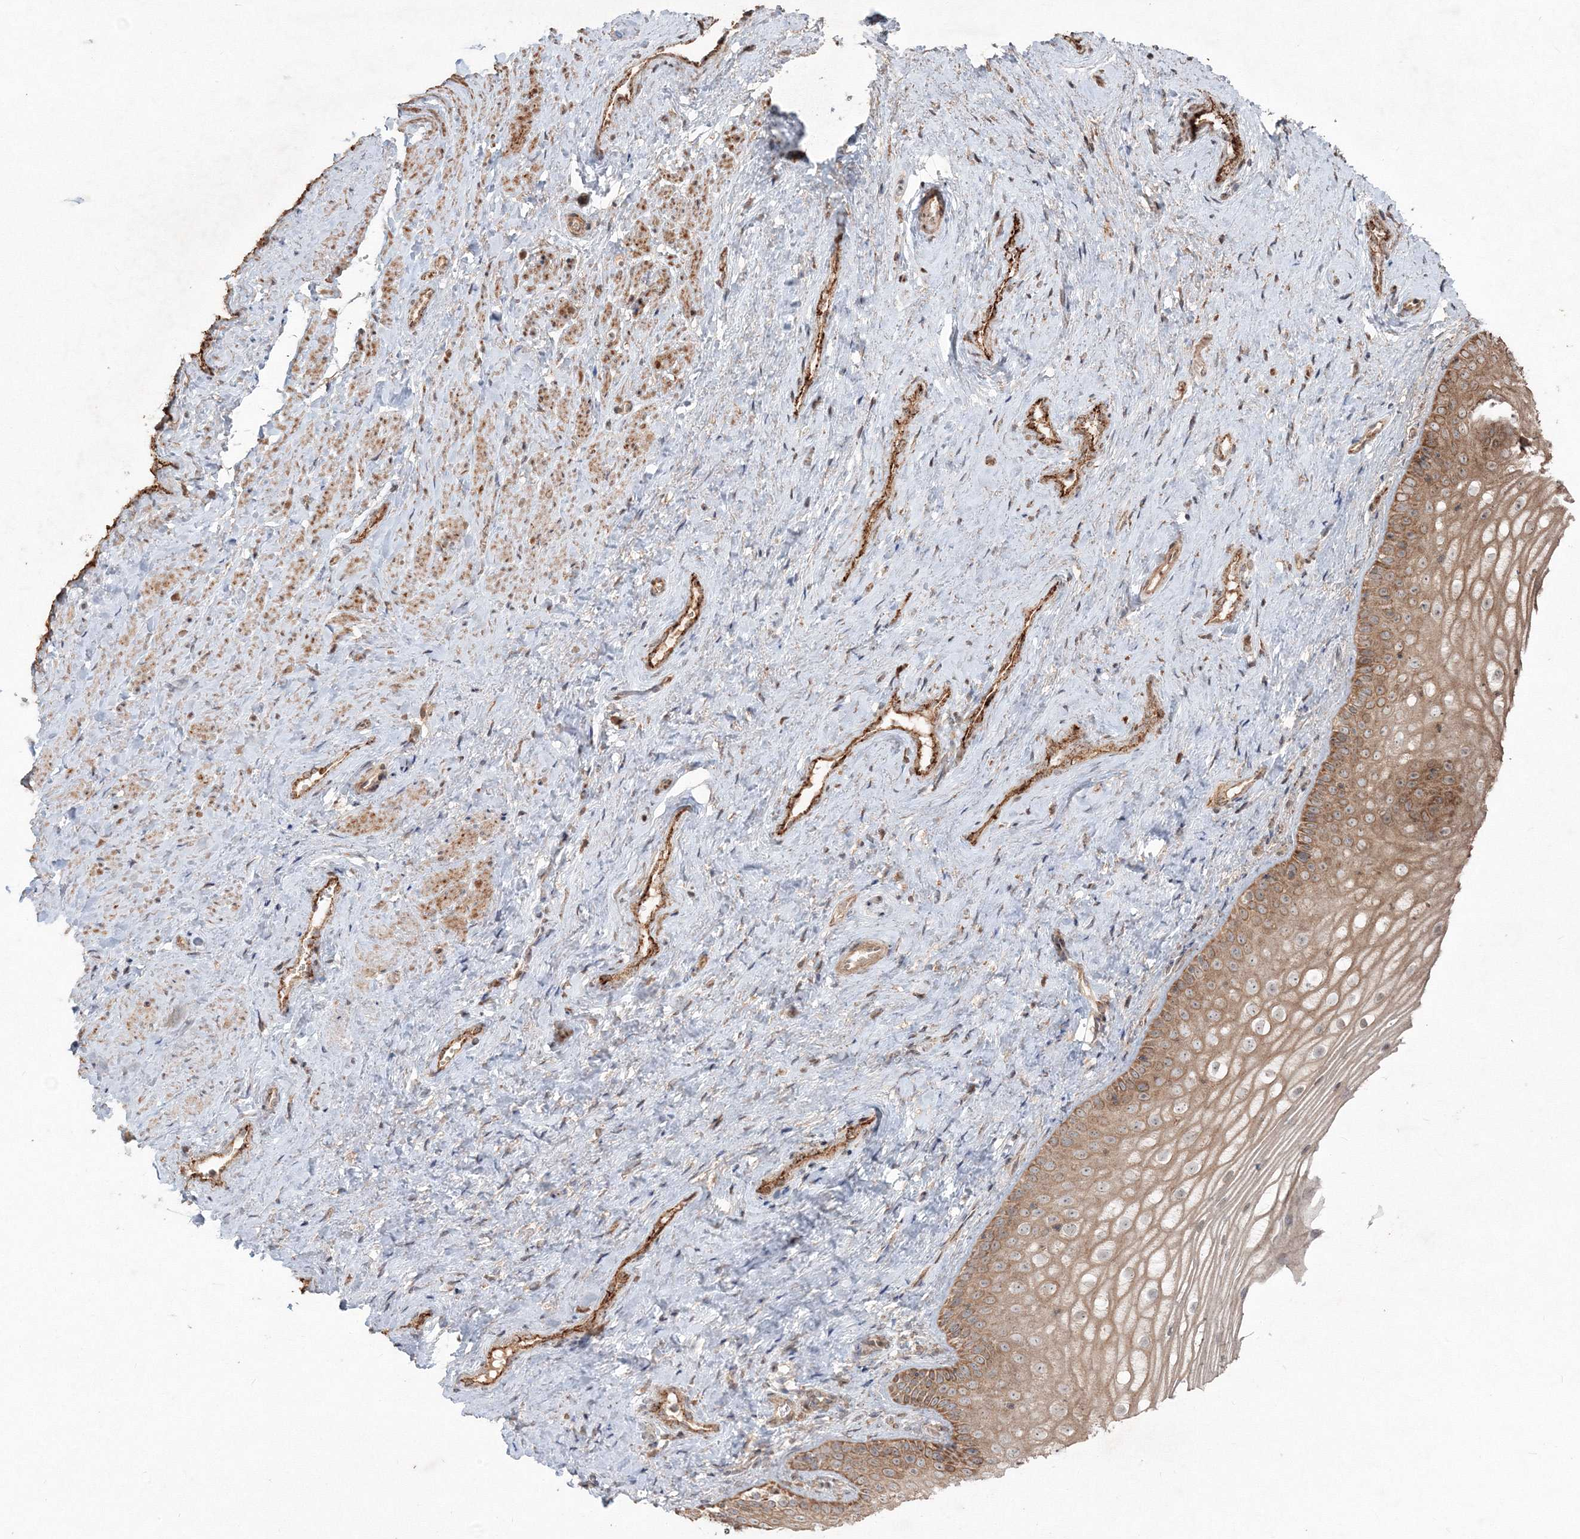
{"staining": {"intensity": "moderate", "quantity": ">75%", "location": "cytoplasmic/membranous"}, "tissue": "vagina", "cell_type": "Squamous epithelial cells", "image_type": "normal", "snomed": [{"axis": "morphology", "description": "Normal tissue, NOS"}, {"axis": "topography", "description": "Vagina"}], "caption": "Squamous epithelial cells reveal medium levels of moderate cytoplasmic/membranous positivity in approximately >75% of cells in normal vagina. Using DAB (brown) and hematoxylin (blue) stains, captured at high magnification using brightfield microscopy.", "gene": "ANAPC16", "patient": {"sex": "female", "age": 46}}